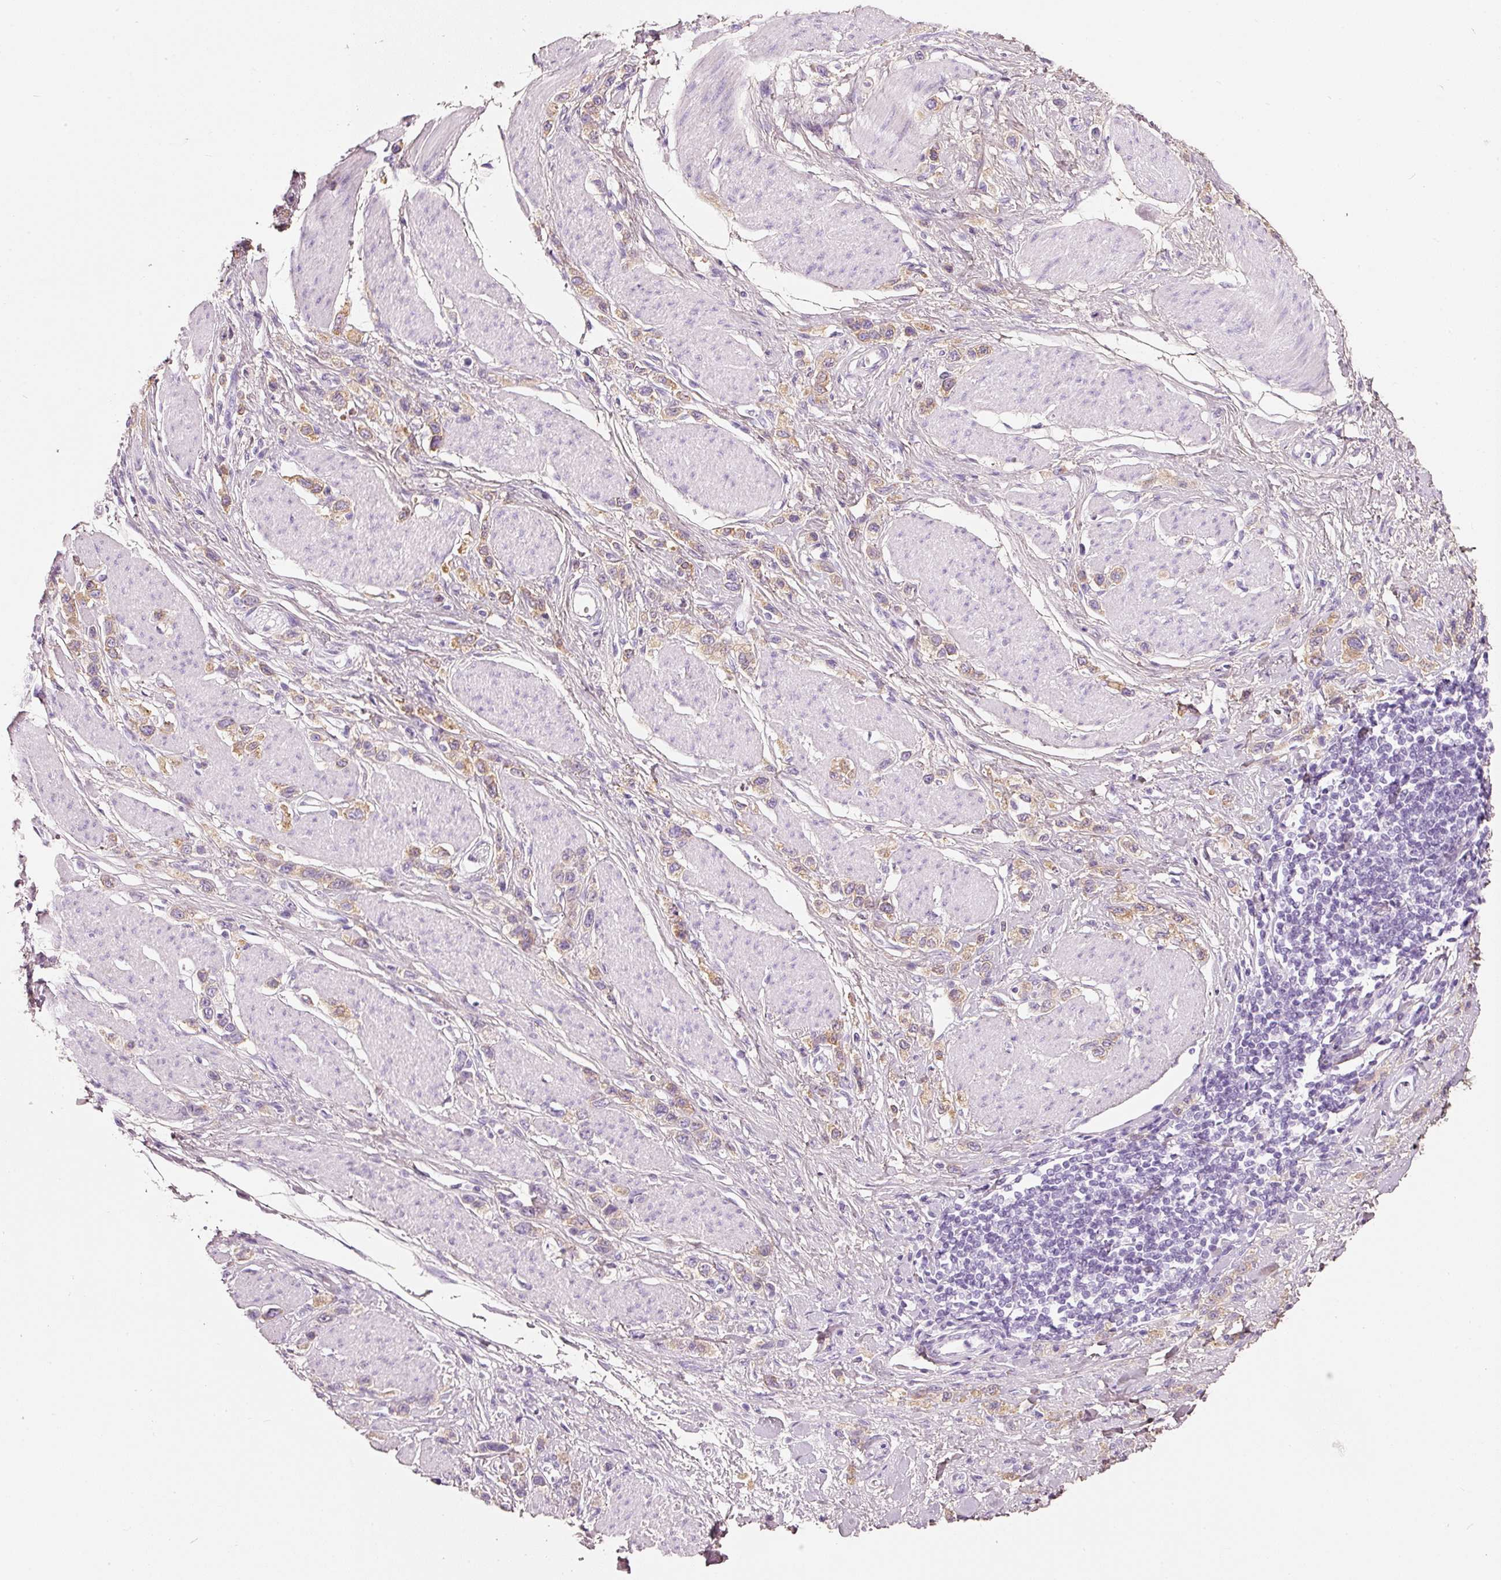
{"staining": {"intensity": "weak", "quantity": ">75%", "location": "cytoplasmic/membranous"}, "tissue": "stomach cancer", "cell_type": "Tumor cells", "image_type": "cancer", "snomed": [{"axis": "morphology", "description": "Adenocarcinoma, NOS"}, {"axis": "topography", "description": "Stomach"}], "caption": "This is a histology image of immunohistochemistry (IHC) staining of stomach adenocarcinoma, which shows weak positivity in the cytoplasmic/membranous of tumor cells.", "gene": "PDXDC1", "patient": {"sex": "female", "age": 65}}